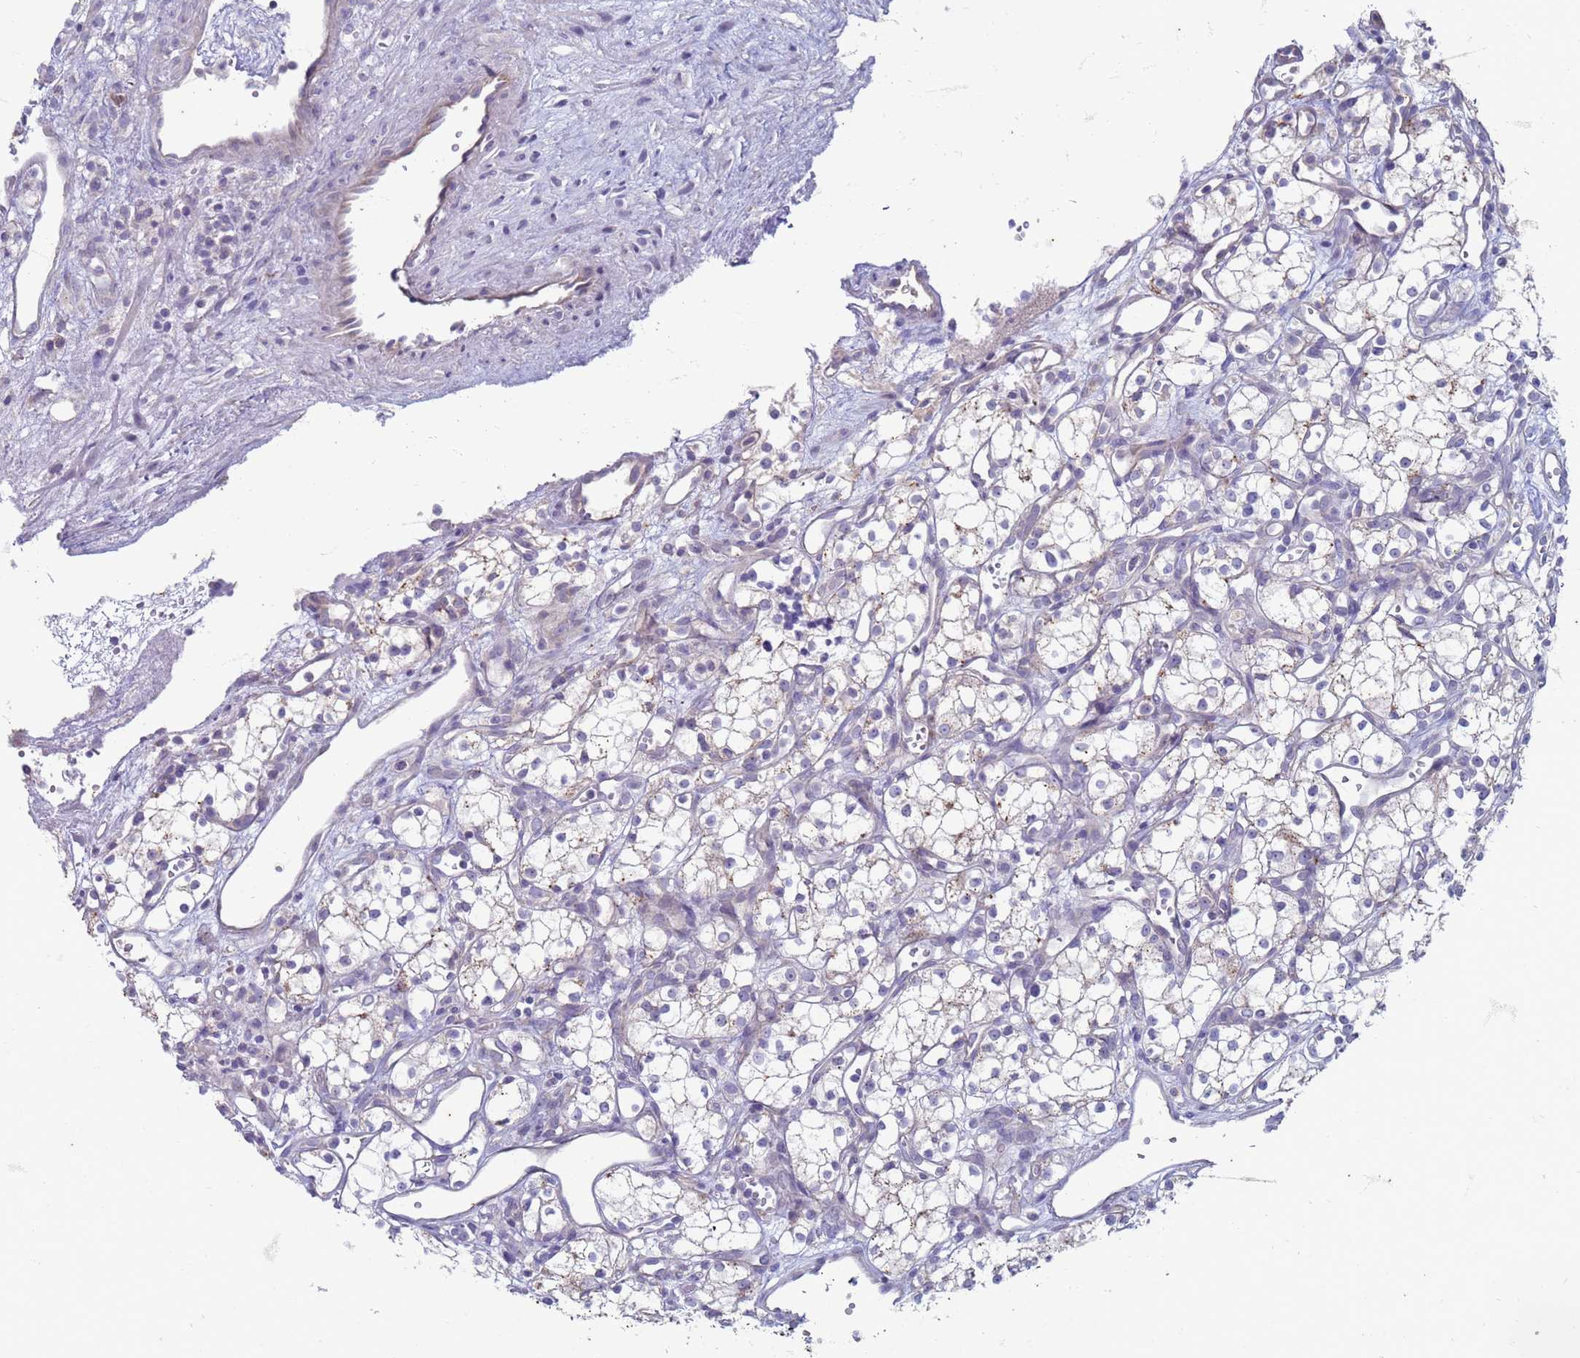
{"staining": {"intensity": "negative", "quantity": "none", "location": "none"}, "tissue": "renal cancer", "cell_type": "Tumor cells", "image_type": "cancer", "snomed": [{"axis": "morphology", "description": "Adenocarcinoma, NOS"}, {"axis": "topography", "description": "Kidney"}], "caption": "The photomicrograph exhibits no significant positivity in tumor cells of renal cancer.", "gene": "SUCO", "patient": {"sex": "male", "age": 59}}